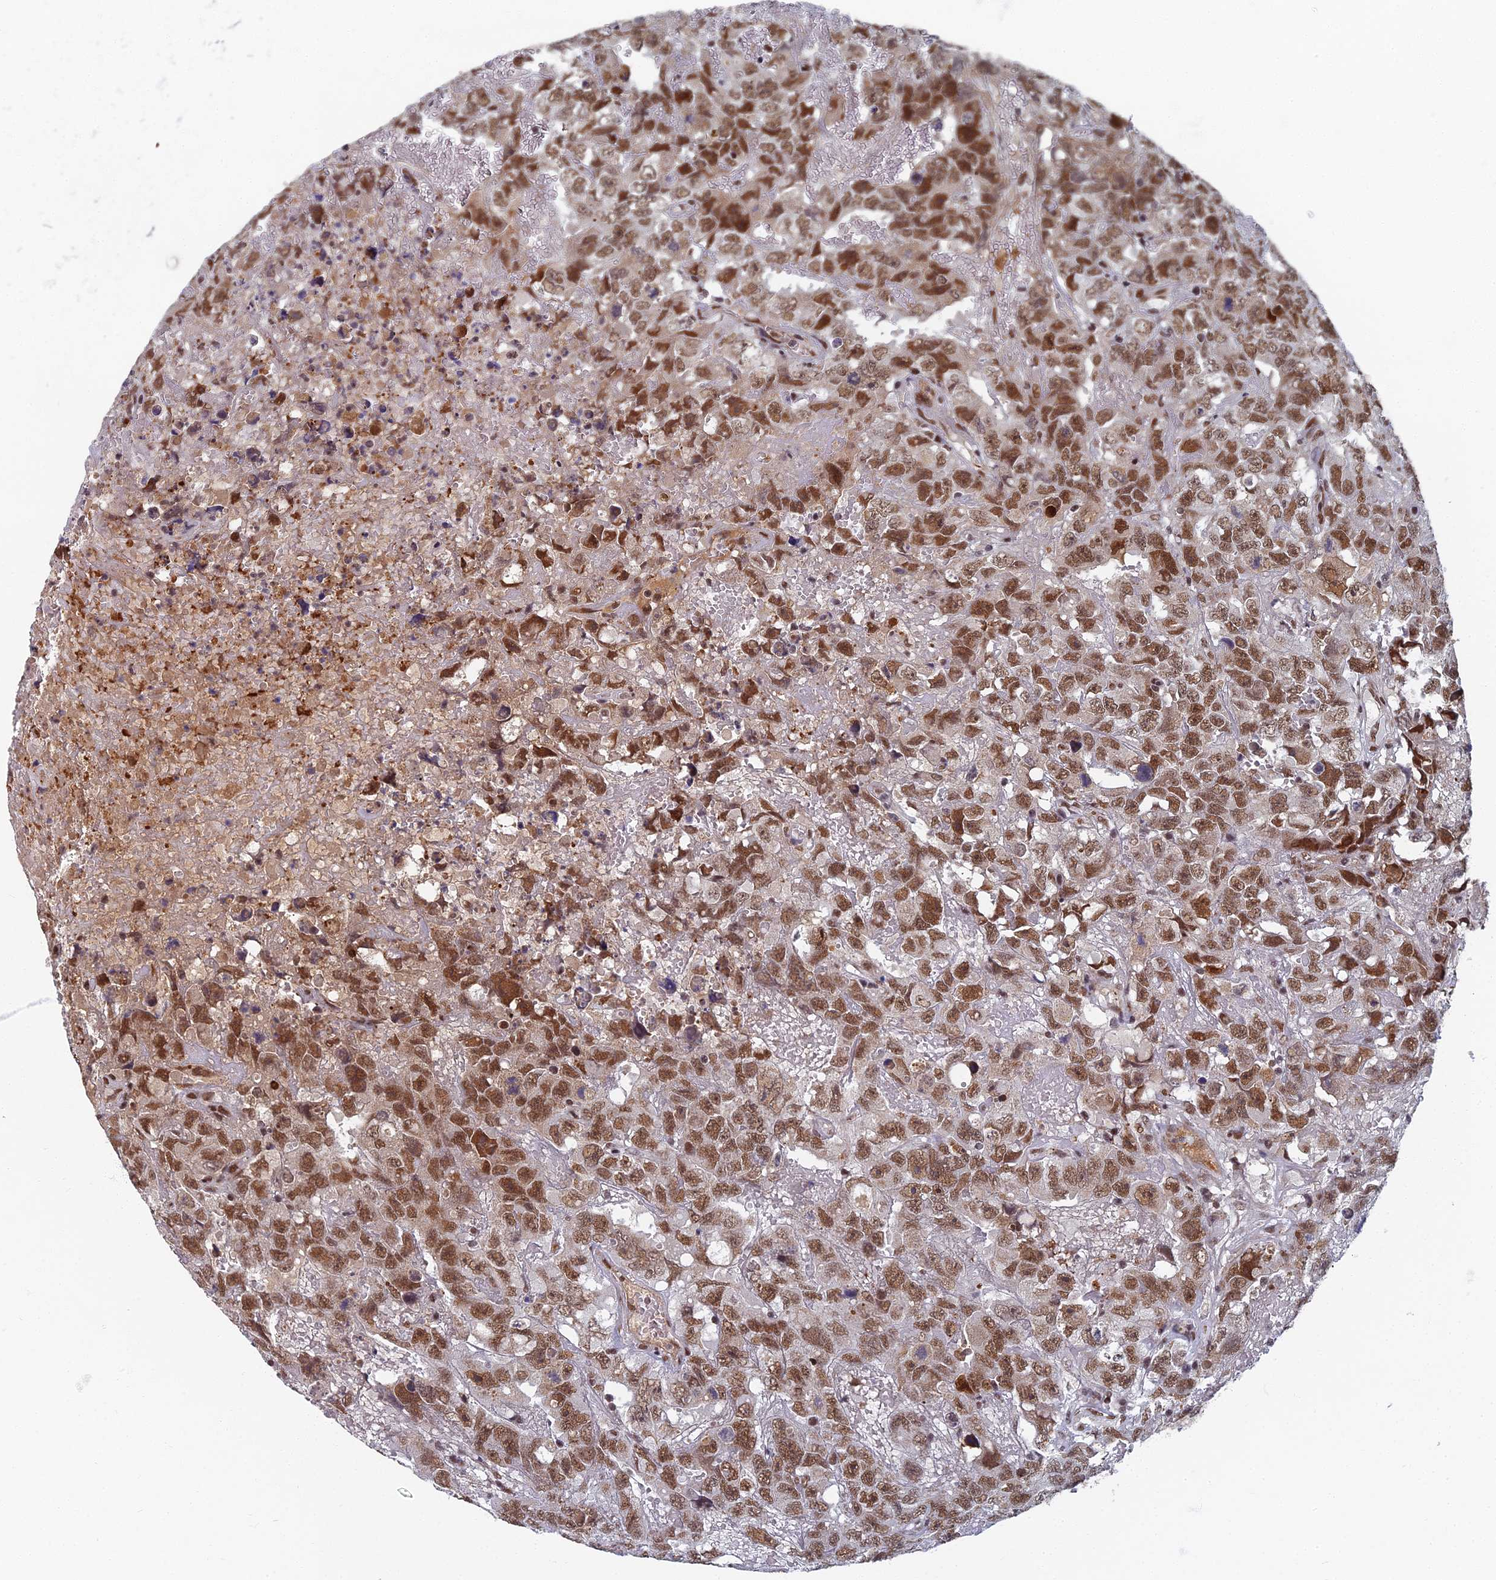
{"staining": {"intensity": "moderate", "quantity": ">75%", "location": "nuclear"}, "tissue": "testis cancer", "cell_type": "Tumor cells", "image_type": "cancer", "snomed": [{"axis": "morphology", "description": "Carcinoma, Embryonal, NOS"}, {"axis": "topography", "description": "Testis"}], "caption": "Moderate nuclear positivity for a protein is seen in approximately >75% of tumor cells of testis embryonal carcinoma using immunohistochemistry.", "gene": "TAF13", "patient": {"sex": "male", "age": 45}}